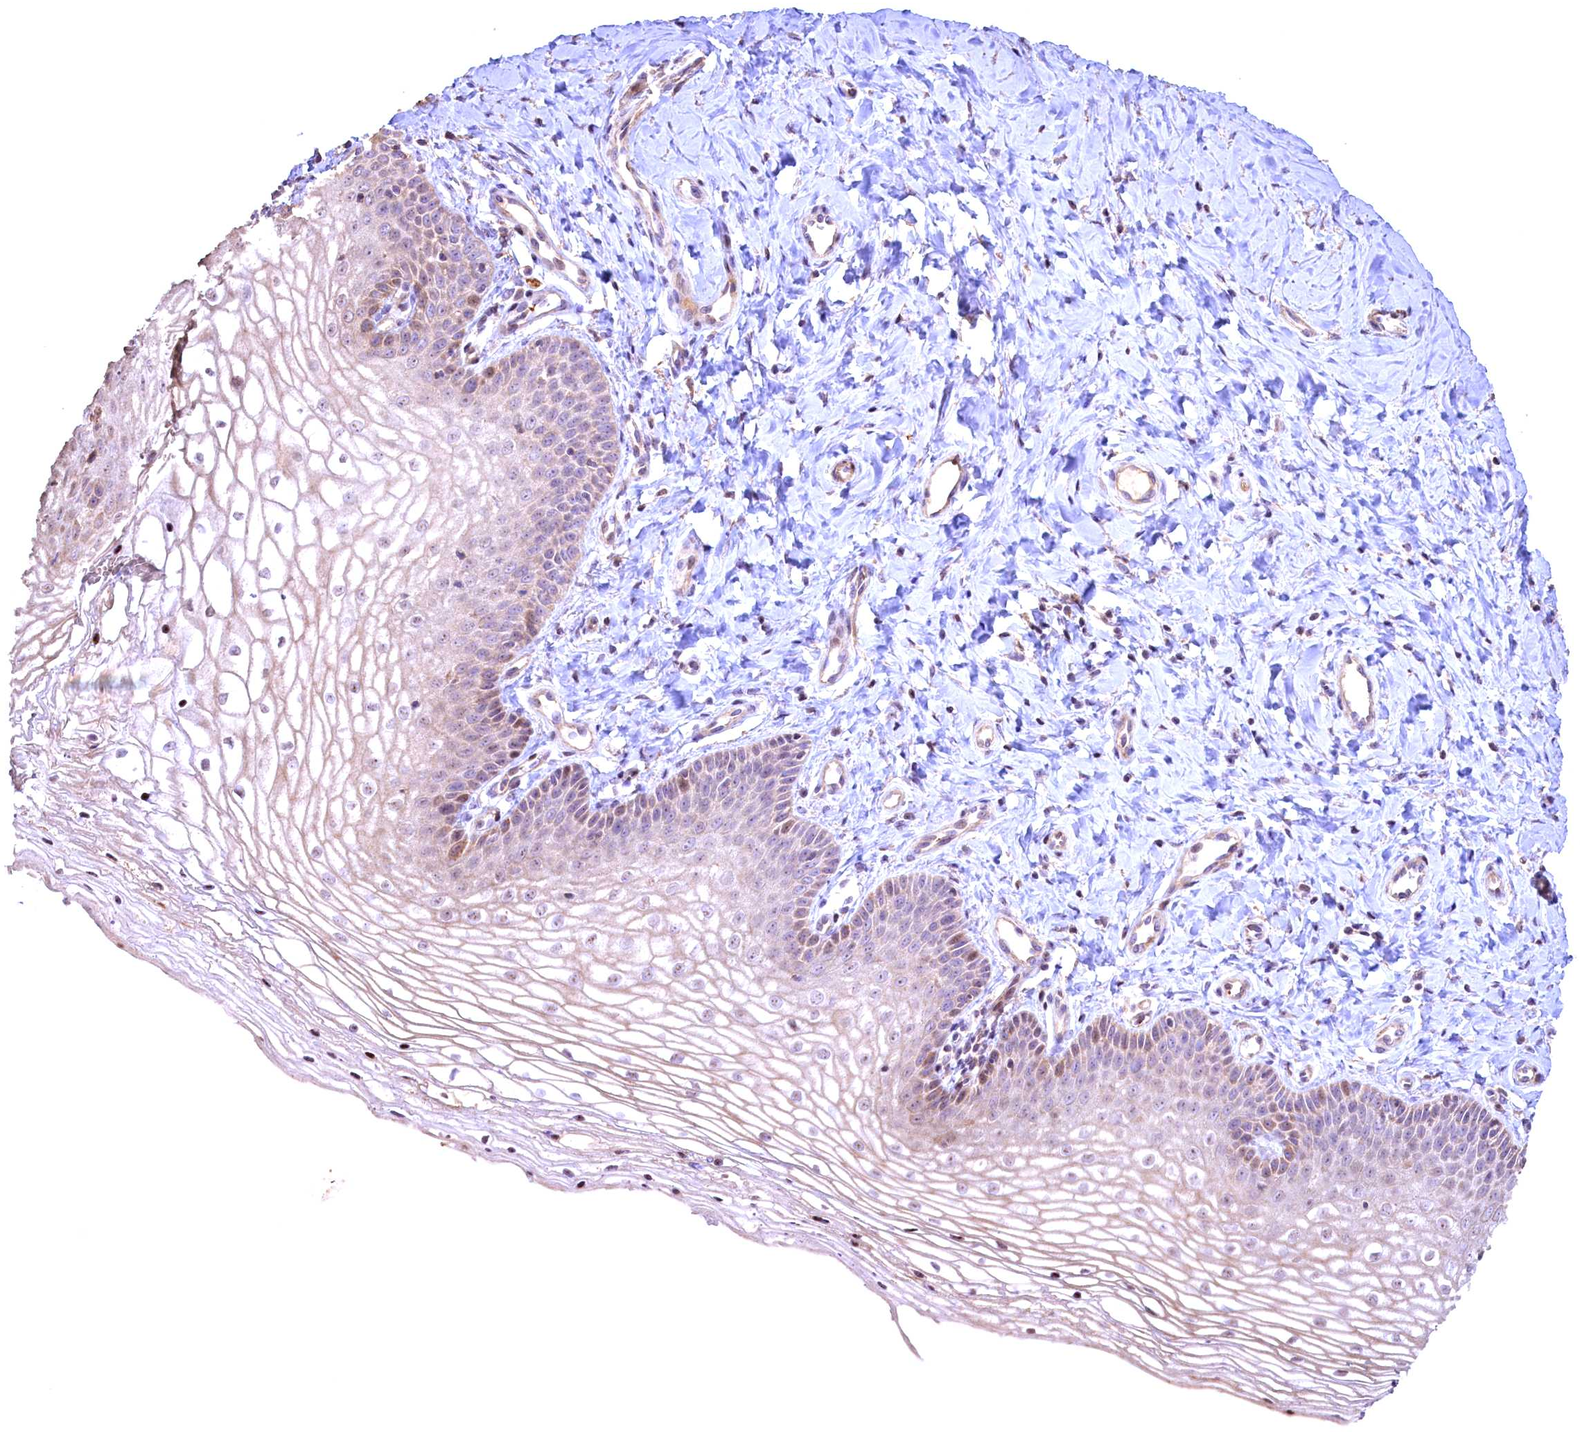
{"staining": {"intensity": "moderate", "quantity": "25%-75%", "location": "cytoplasmic/membranous,nuclear"}, "tissue": "vagina", "cell_type": "Squamous epithelial cells", "image_type": "normal", "snomed": [{"axis": "morphology", "description": "Normal tissue, NOS"}, {"axis": "topography", "description": "Vagina"}], "caption": "IHC image of normal vagina: vagina stained using immunohistochemistry reveals medium levels of moderate protein expression localized specifically in the cytoplasmic/membranous,nuclear of squamous epithelial cells, appearing as a cytoplasmic/membranous,nuclear brown color.", "gene": "FUZ", "patient": {"sex": "female", "age": 68}}